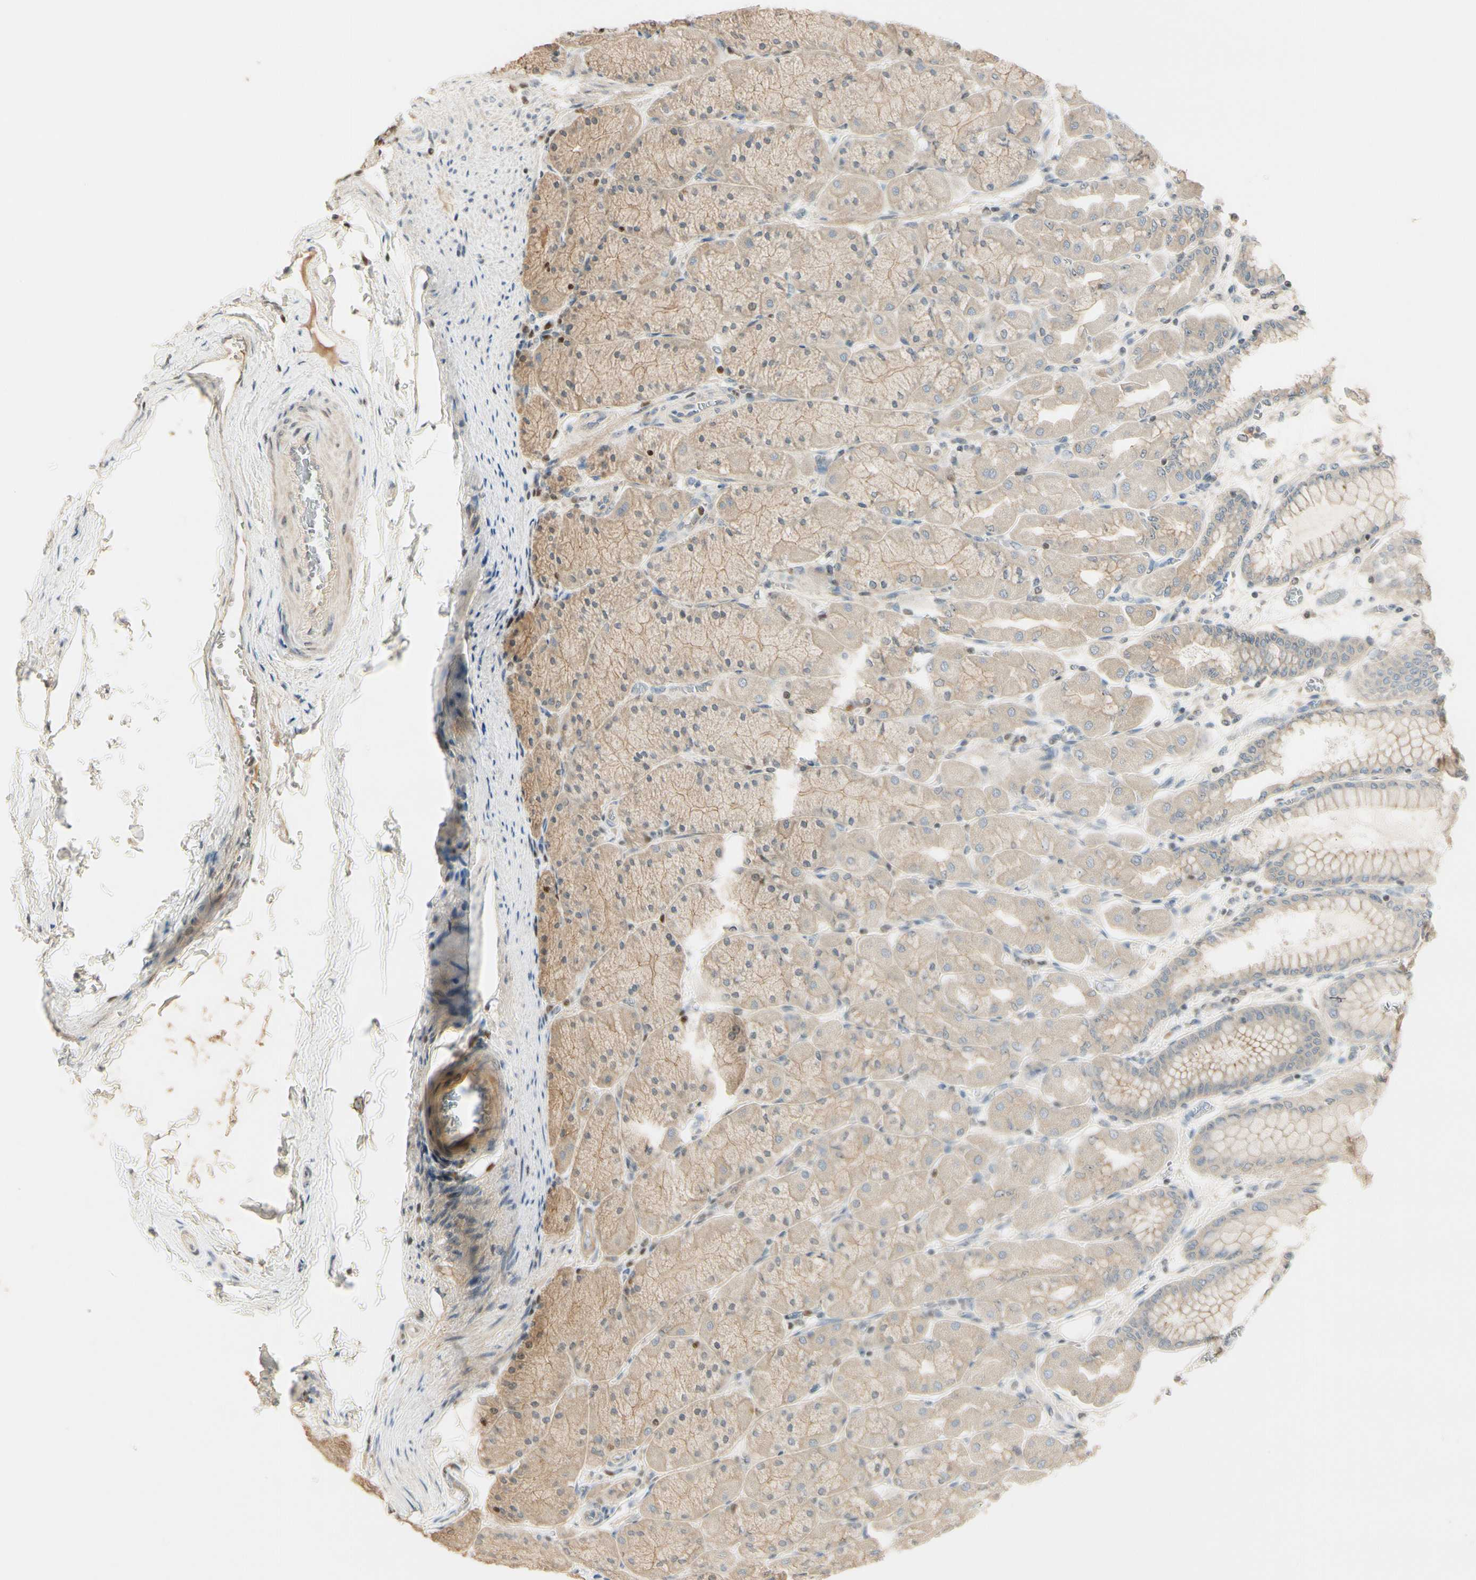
{"staining": {"intensity": "moderate", "quantity": ">75%", "location": "cytoplasmic/membranous"}, "tissue": "stomach", "cell_type": "Glandular cells", "image_type": "normal", "snomed": [{"axis": "morphology", "description": "Normal tissue, NOS"}, {"axis": "topography", "description": "Stomach, upper"}], "caption": "A high-resolution histopathology image shows immunohistochemistry (IHC) staining of benign stomach, which displays moderate cytoplasmic/membranous staining in approximately >75% of glandular cells. (Stains: DAB (3,3'-diaminobenzidine) in brown, nuclei in blue, Microscopy: brightfield microscopy at high magnification).", "gene": "NFYA", "patient": {"sex": "female", "age": 56}}